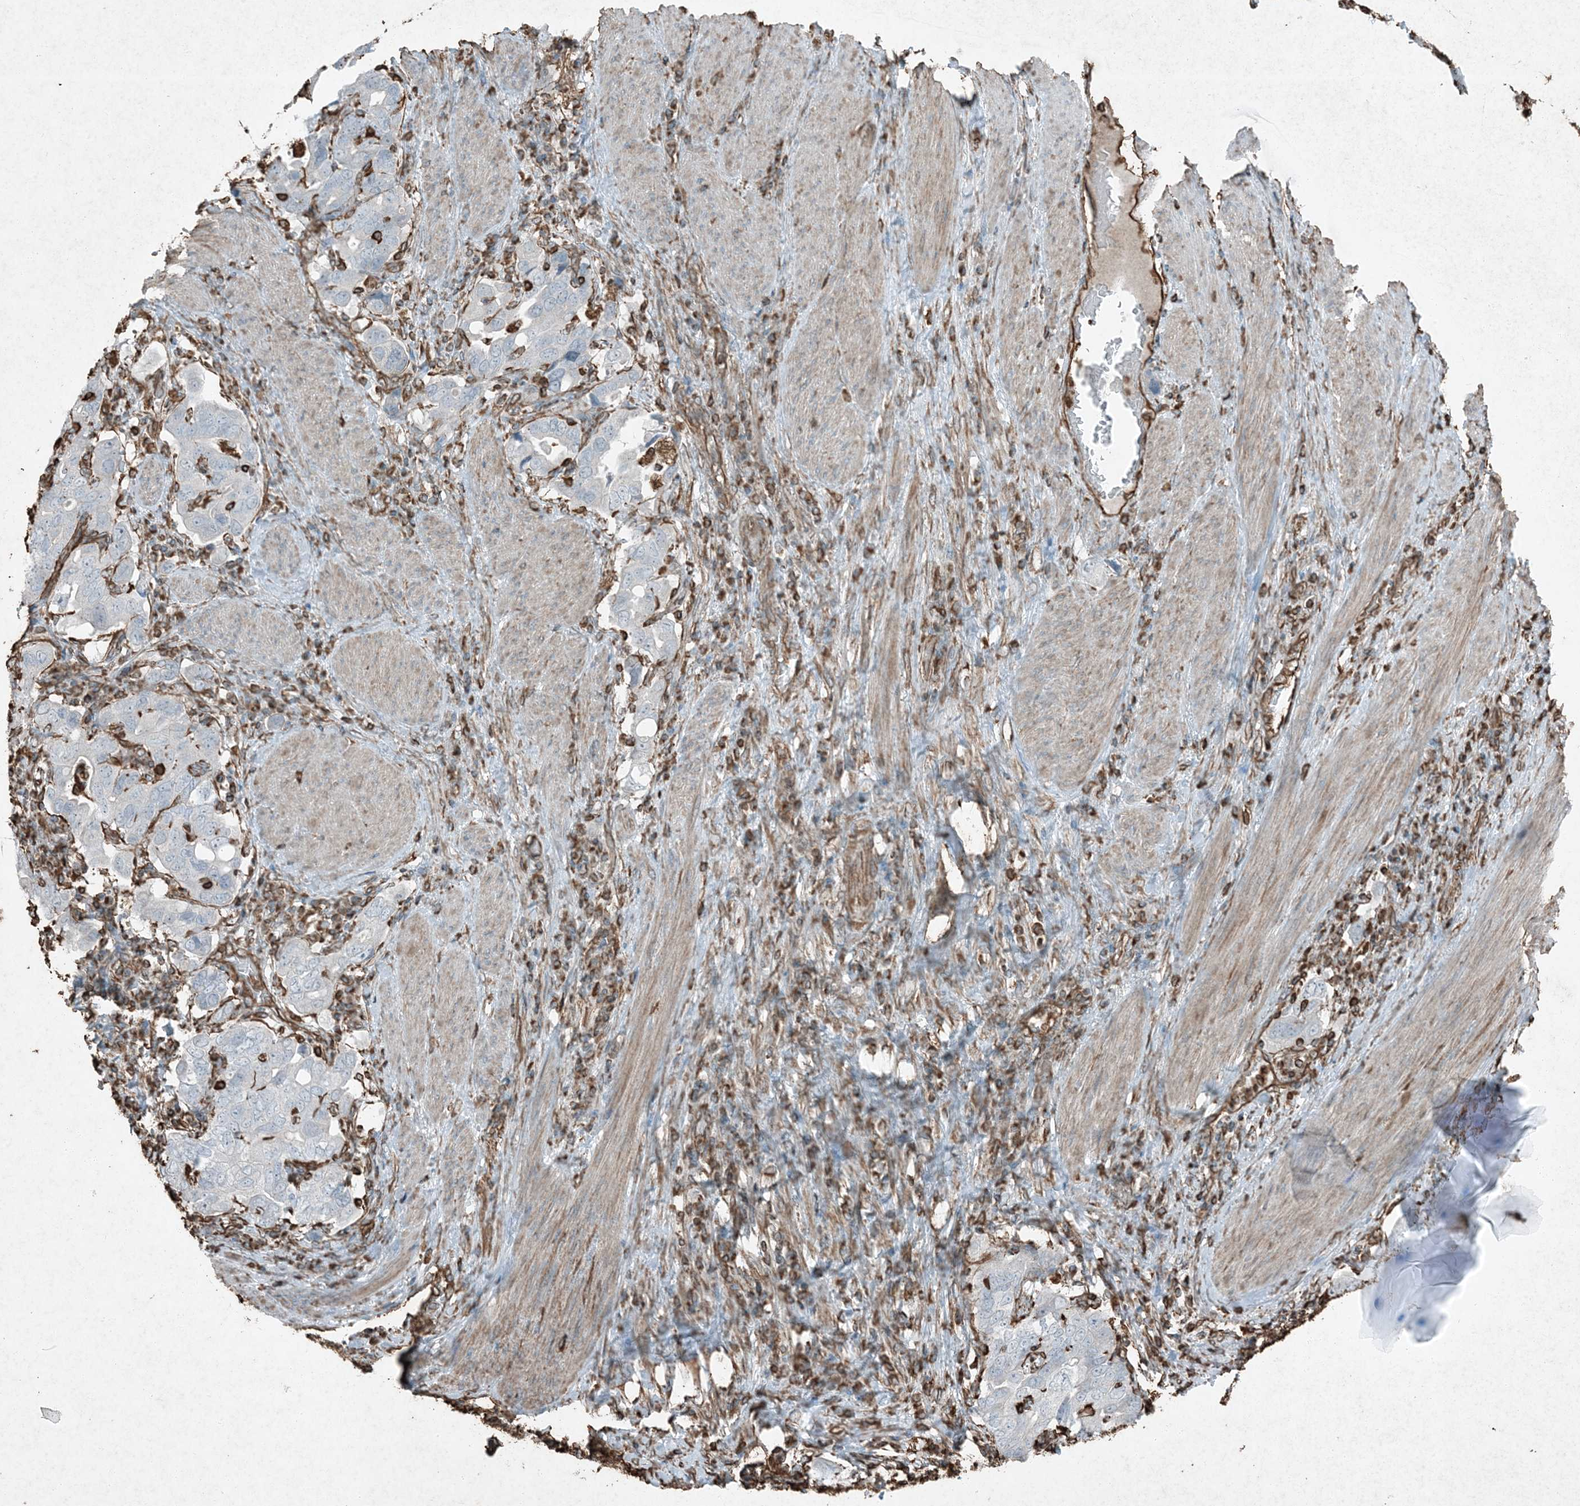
{"staining": {"intensity": "negative", "quantity": "none", "location": "none"}, "tissue": "stomach cancer", "cell_type": "Tumor cells", "image_type": "cancer", "snomed": [{"axis": "morphology", "description": "Adenocarcinoma, NOS"}, {"axis": "topography", "description": "Stomach, upper"}], "caption": "Tumor cells show no significant staining in stomach cancer (adenocarcinoma).", "gene": "RYK", "patient": {"sex": "male", "age": 62}}